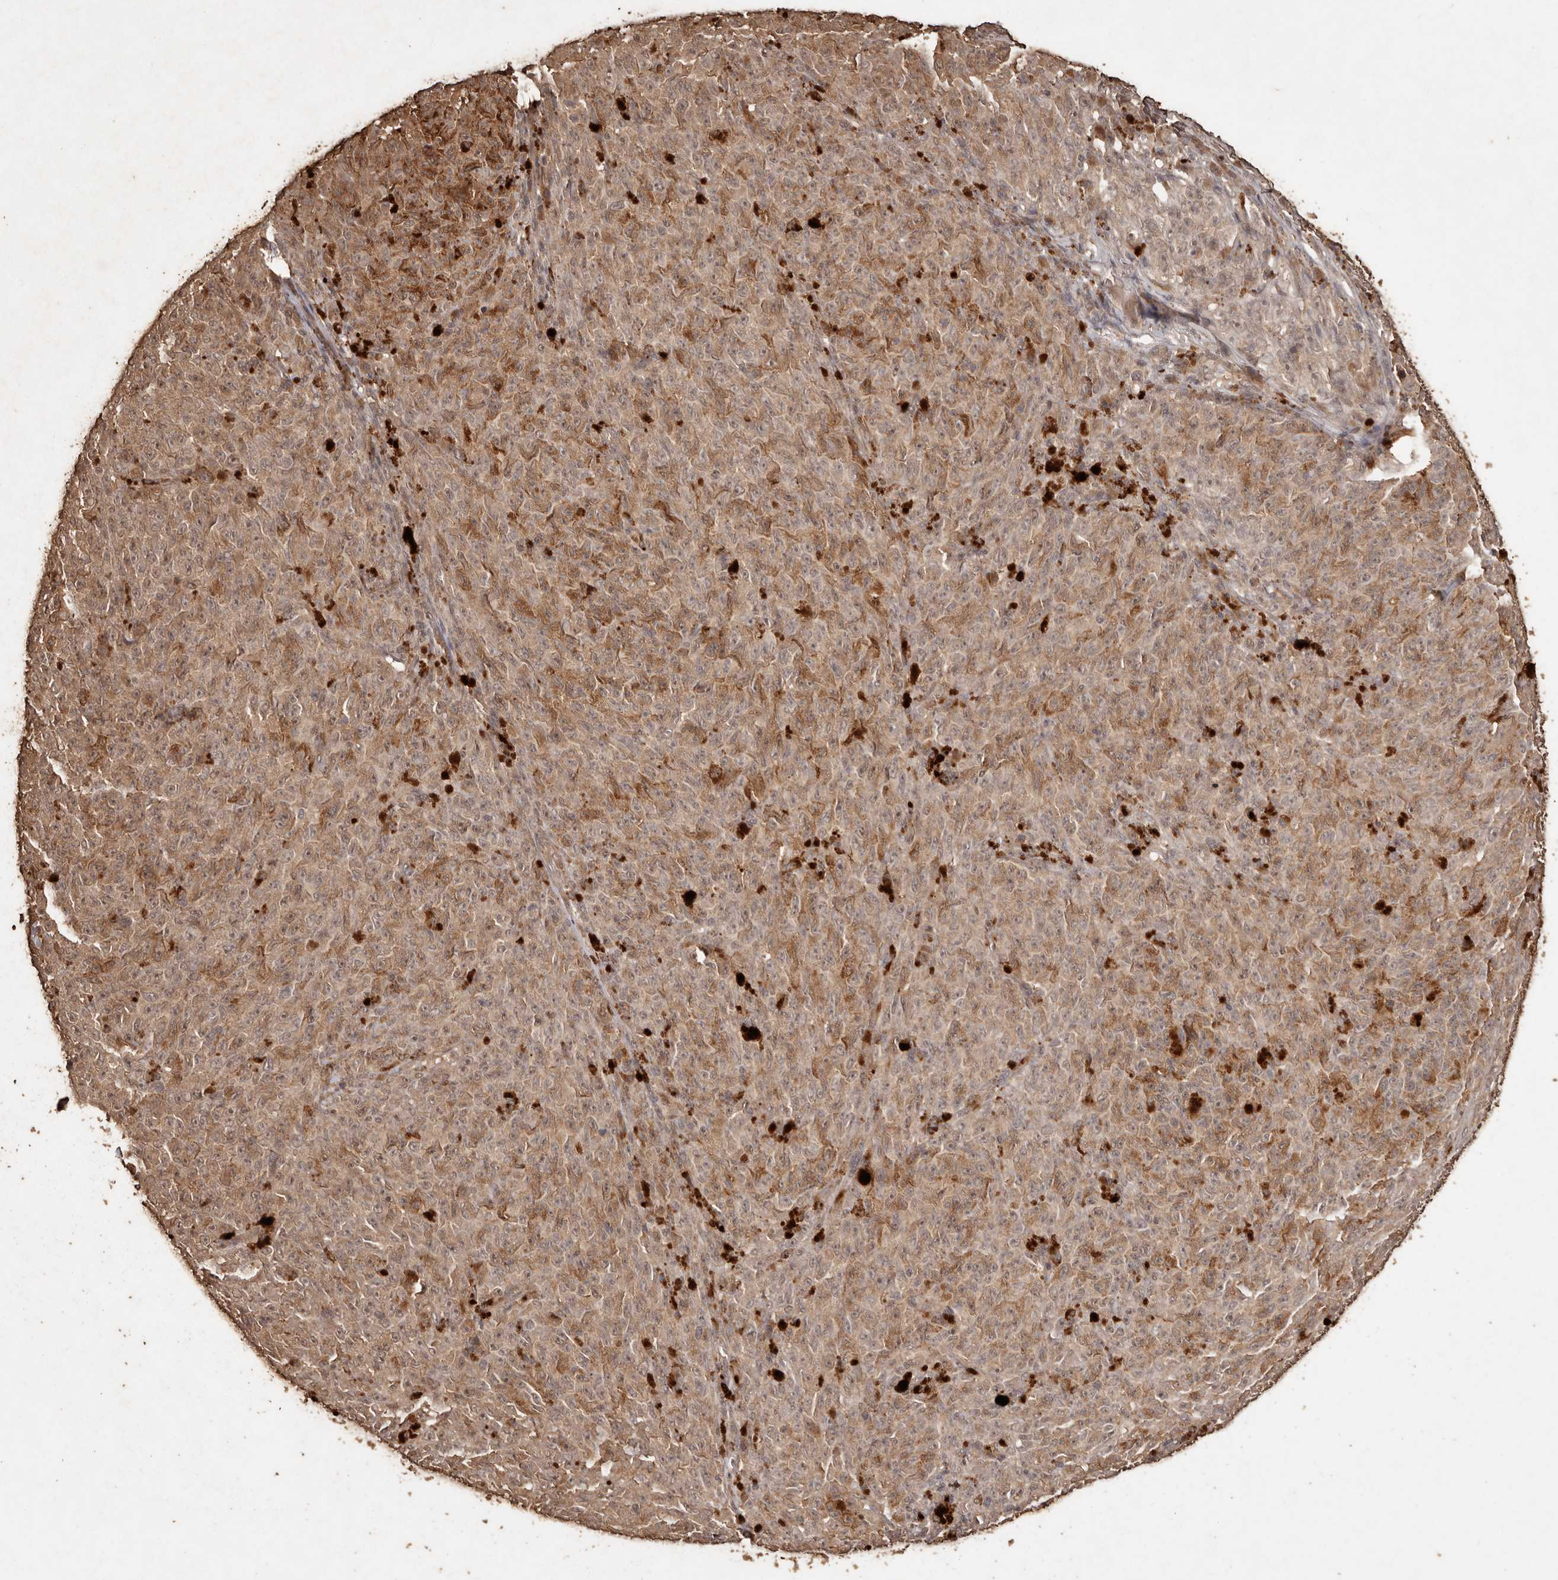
{"staining": {"intensity": "weak", "quantity": ">75%", "location": "cytoplasmic/membranous"}, "tissue": "melanoma", "cell_type": "Tumor cells", "image_type": "cancer", "snomed": [{"axis": "morphology", "description": "Malignant melanoma, NOS"}, {"axis": "topography", "description": "Skin"}], "caption": "Tumor cells display low levels of weak cytoplasmic/membranous staining in about >75% of cells in malignant melanoma.", "gene": "PKDCC", "patient": {"sex": "female", "age": 82}}